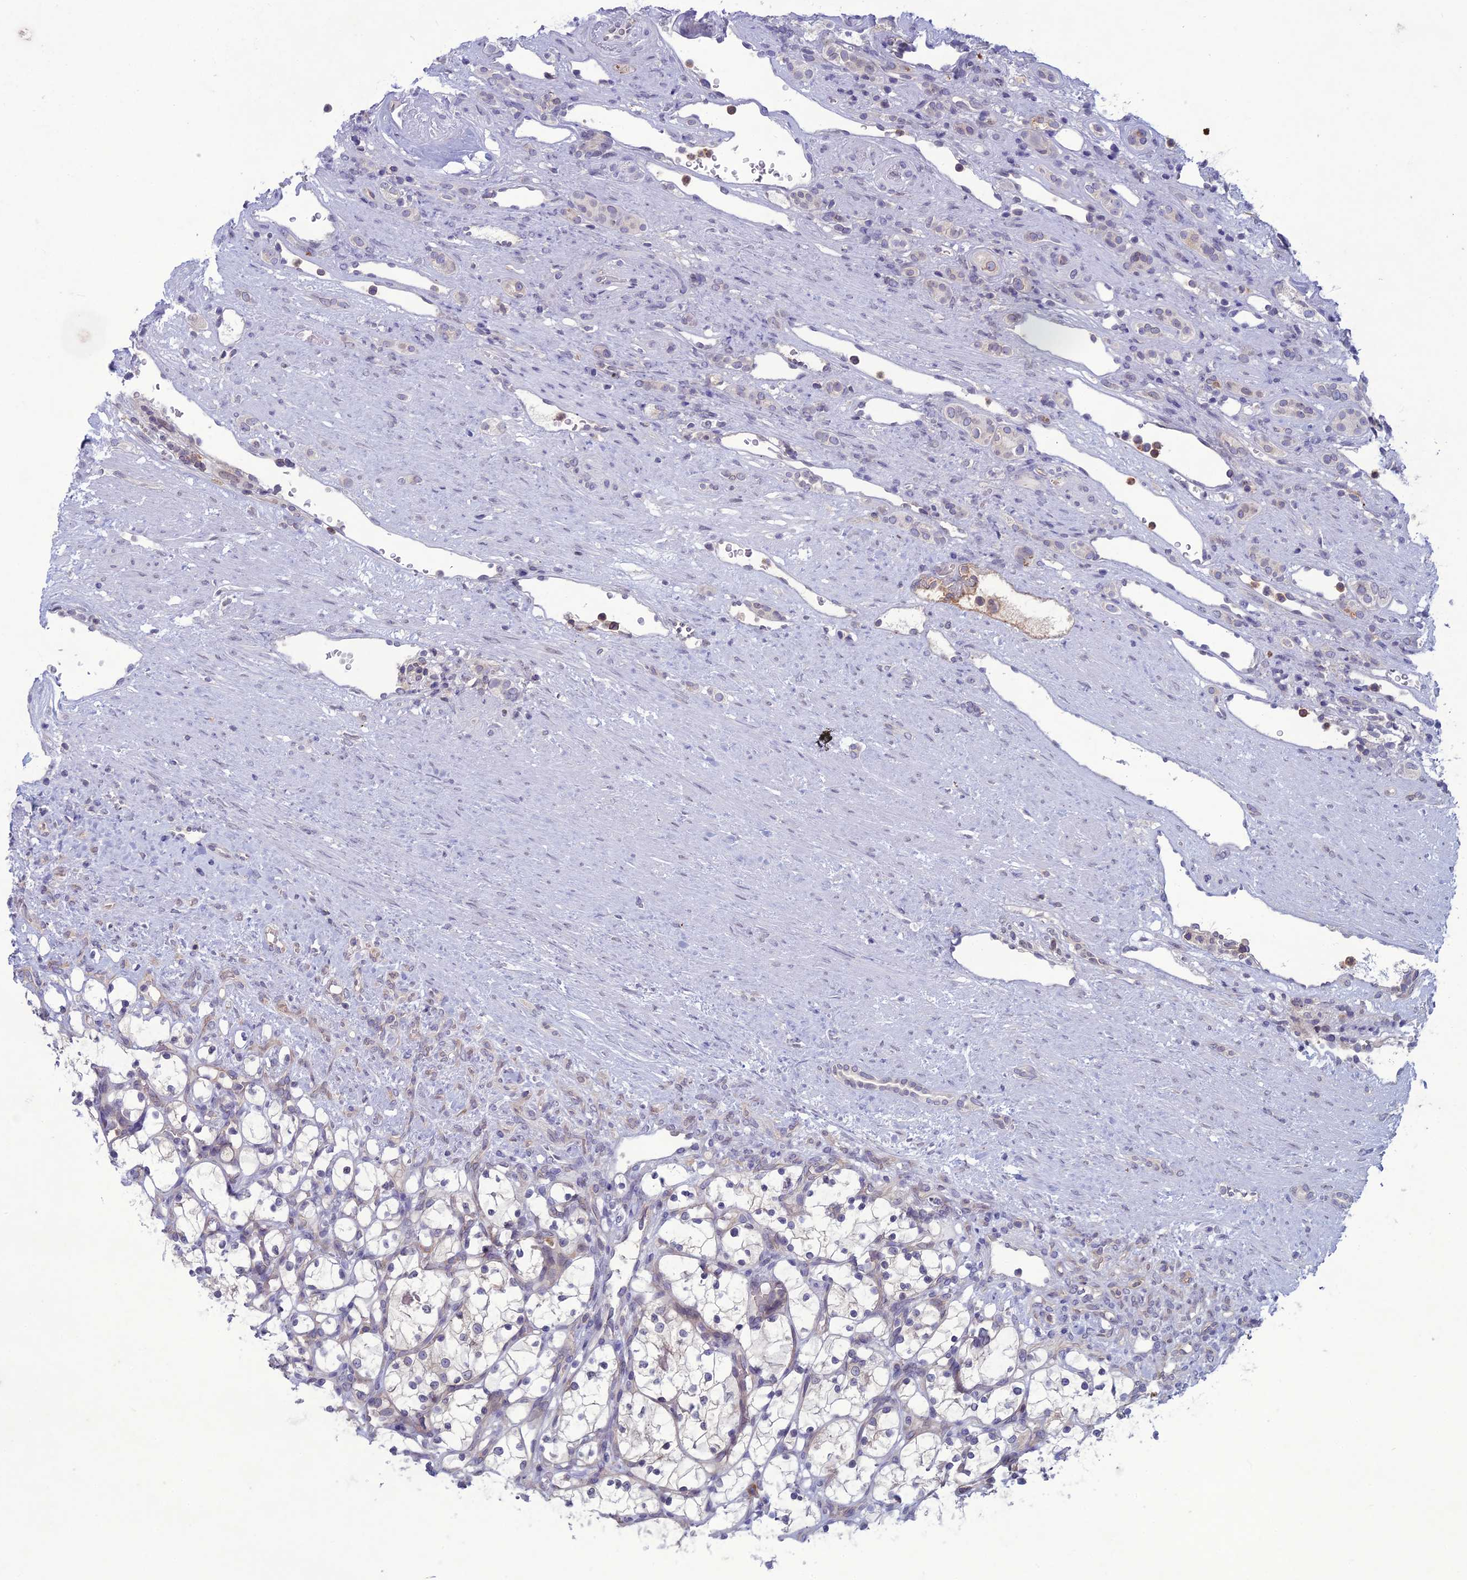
{"staining": {"intensity": "negative", "quantity": "none", "location": "none"}, "tissue": "renal cancer", "cell_type": "Tumor cells", "image_type": "cancer", "snomed": [{"axis": "morphology", "description": "Adenocarcinoma, NOS"}, {"axis": "topography", "description": "Kidney"}], "caption": "This is an IHC photomicrograph of renal cancer. There is no positivity in tumor cells.", "gene": "WDR46", "patient": {"sex": "female", "age": 69}}